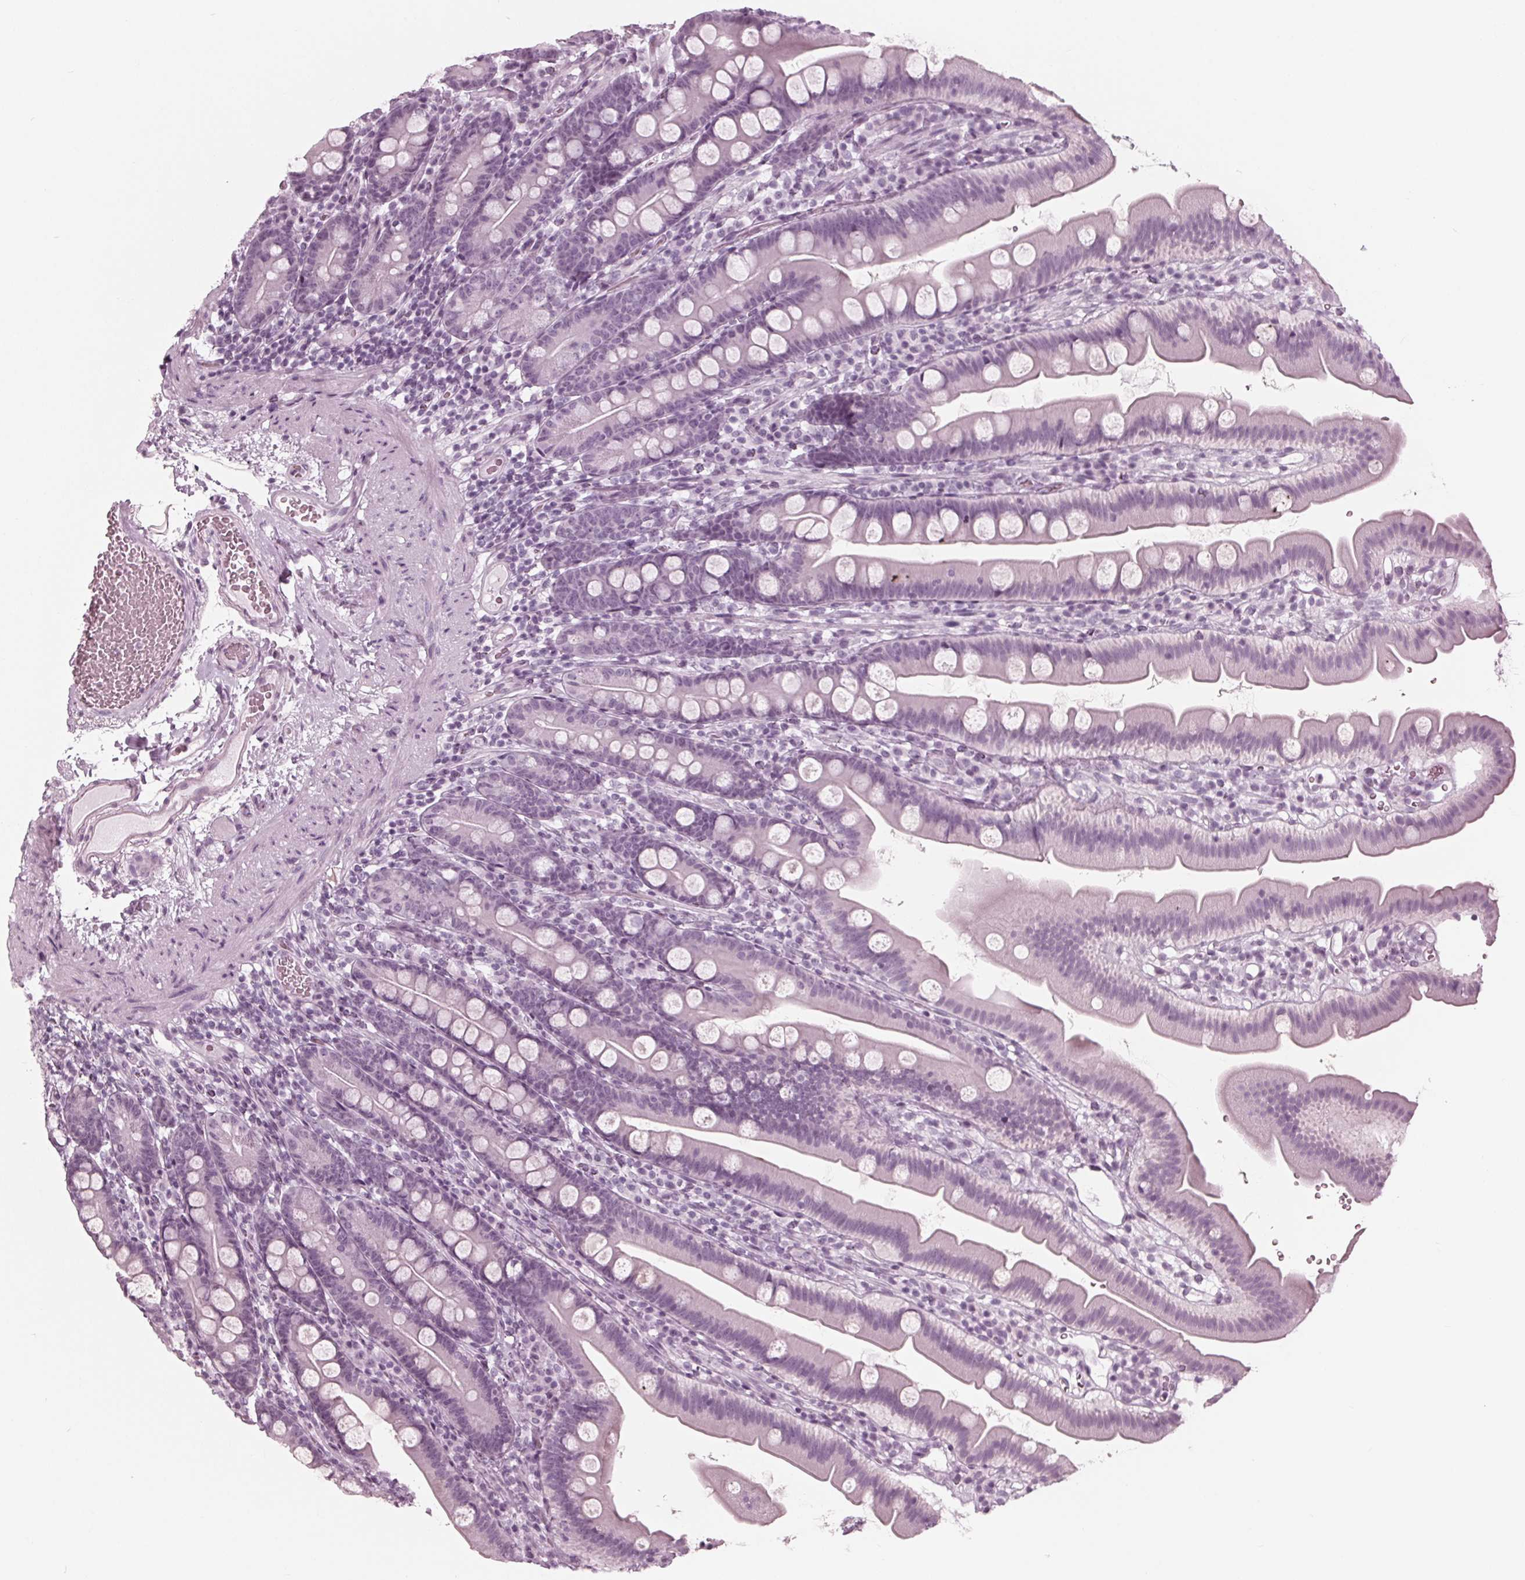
{"staining": {"intensity": "negative", "quantity": "none", "location": "none"}, "tissue": "duodenum", "cell_type": "Glandular cells", "image_type": "normal", "snomed": [{"axis": "morphology", "description": "Normal tissue, NOS"}, {"axis": "topography", "description": "Duodenum"}], "caption": "Immunohistochemistry image of unremarkable human duodenum stained for a protein (brown), which exhibits no expression in glandular cells. (Stains: DAB immunohistochemistry (IHC) with hematoxylin counter stain, Microscopy: brightfield microscopy at high magnification).", "gene": "KRT28", "patient": {"sex": "female", "age": 67}}